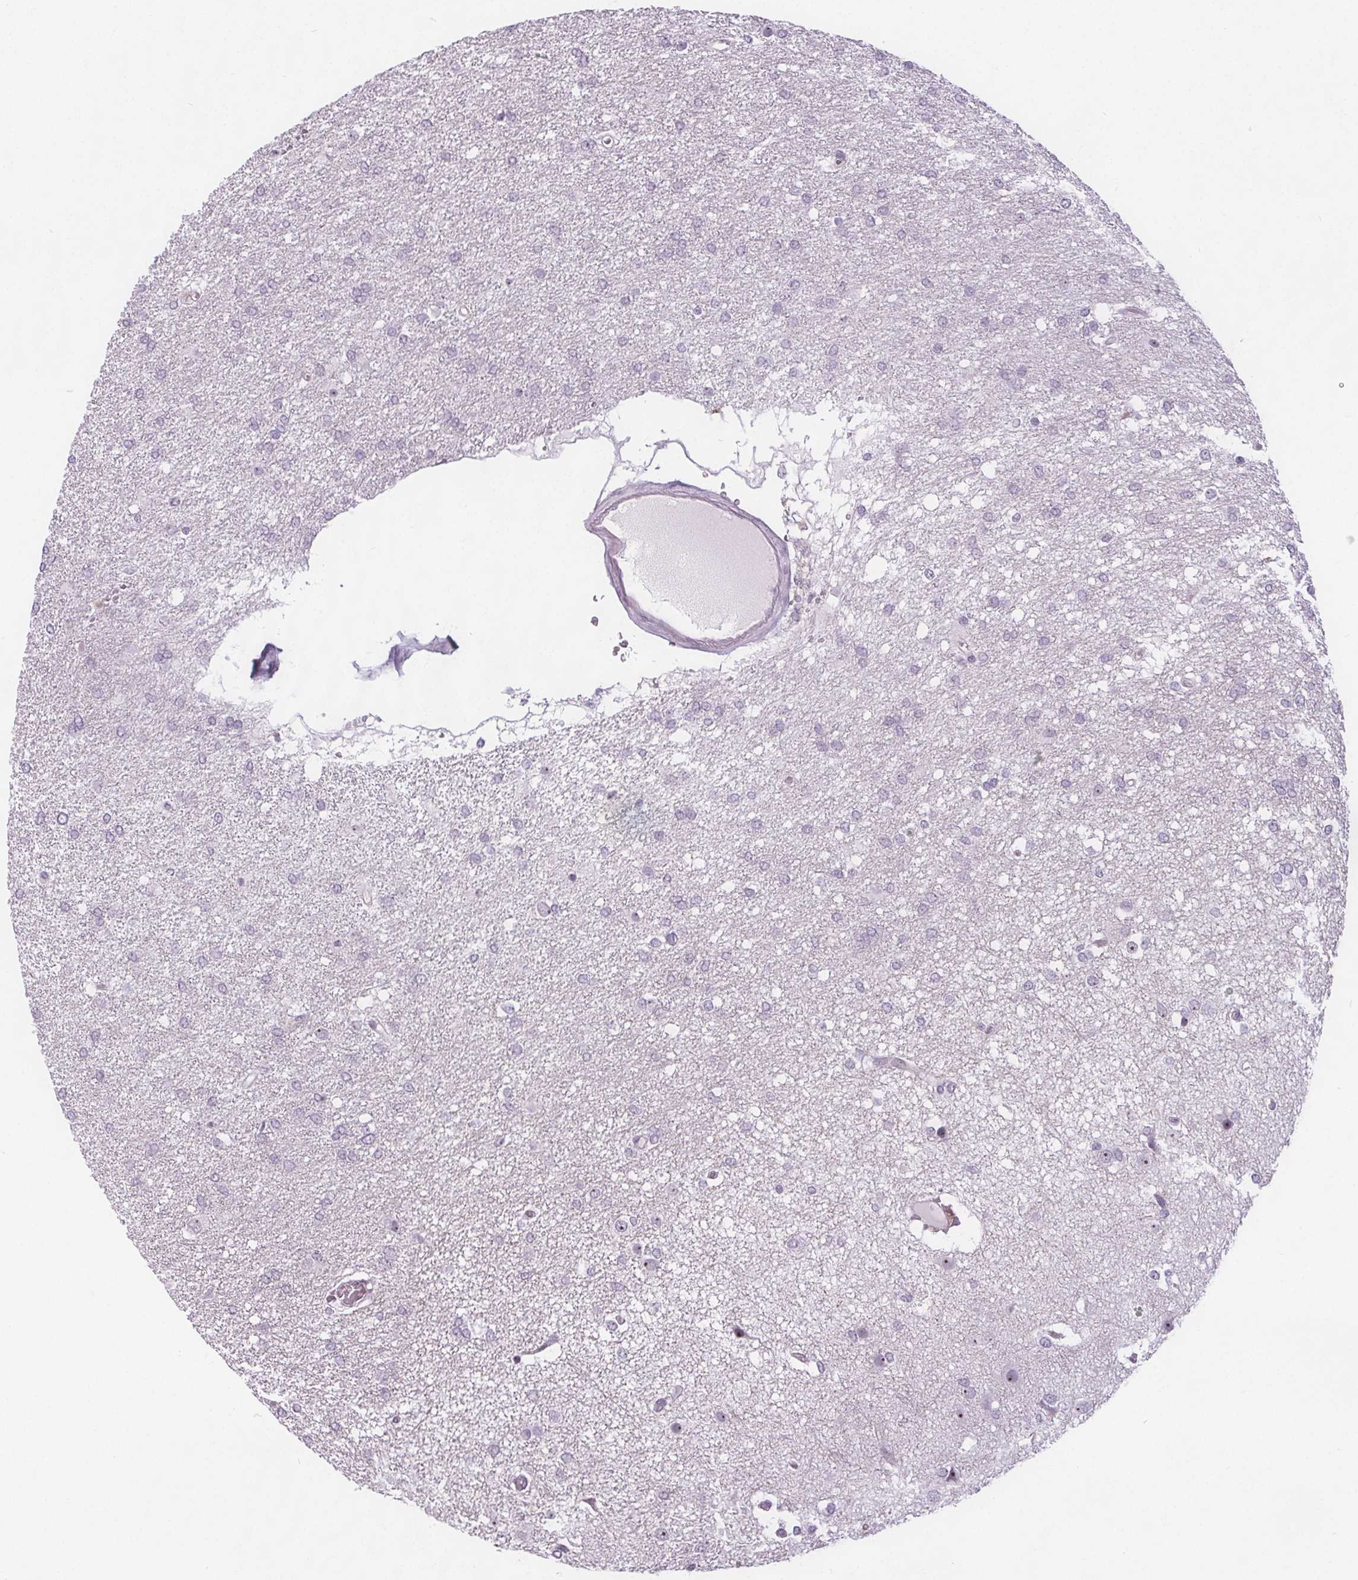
{"staining": {"intensity": "moderate", "quantity": "<25%", "location": "nuclear"}, "tissue": "glioma", "cell_type": "Tumor cells", "image_type": "cancer", "snomed": [{"axis": "morphology", "description": "Glioma, malignant, High grade"}, {"axis": "topography", "description": "Brain"}], "caption": "A brown stain labels moderate nuclear expression of a protein in human glioma tumor cells.", "gene": "NOLC1", "patient": {"sex": "female", "age": 61}}